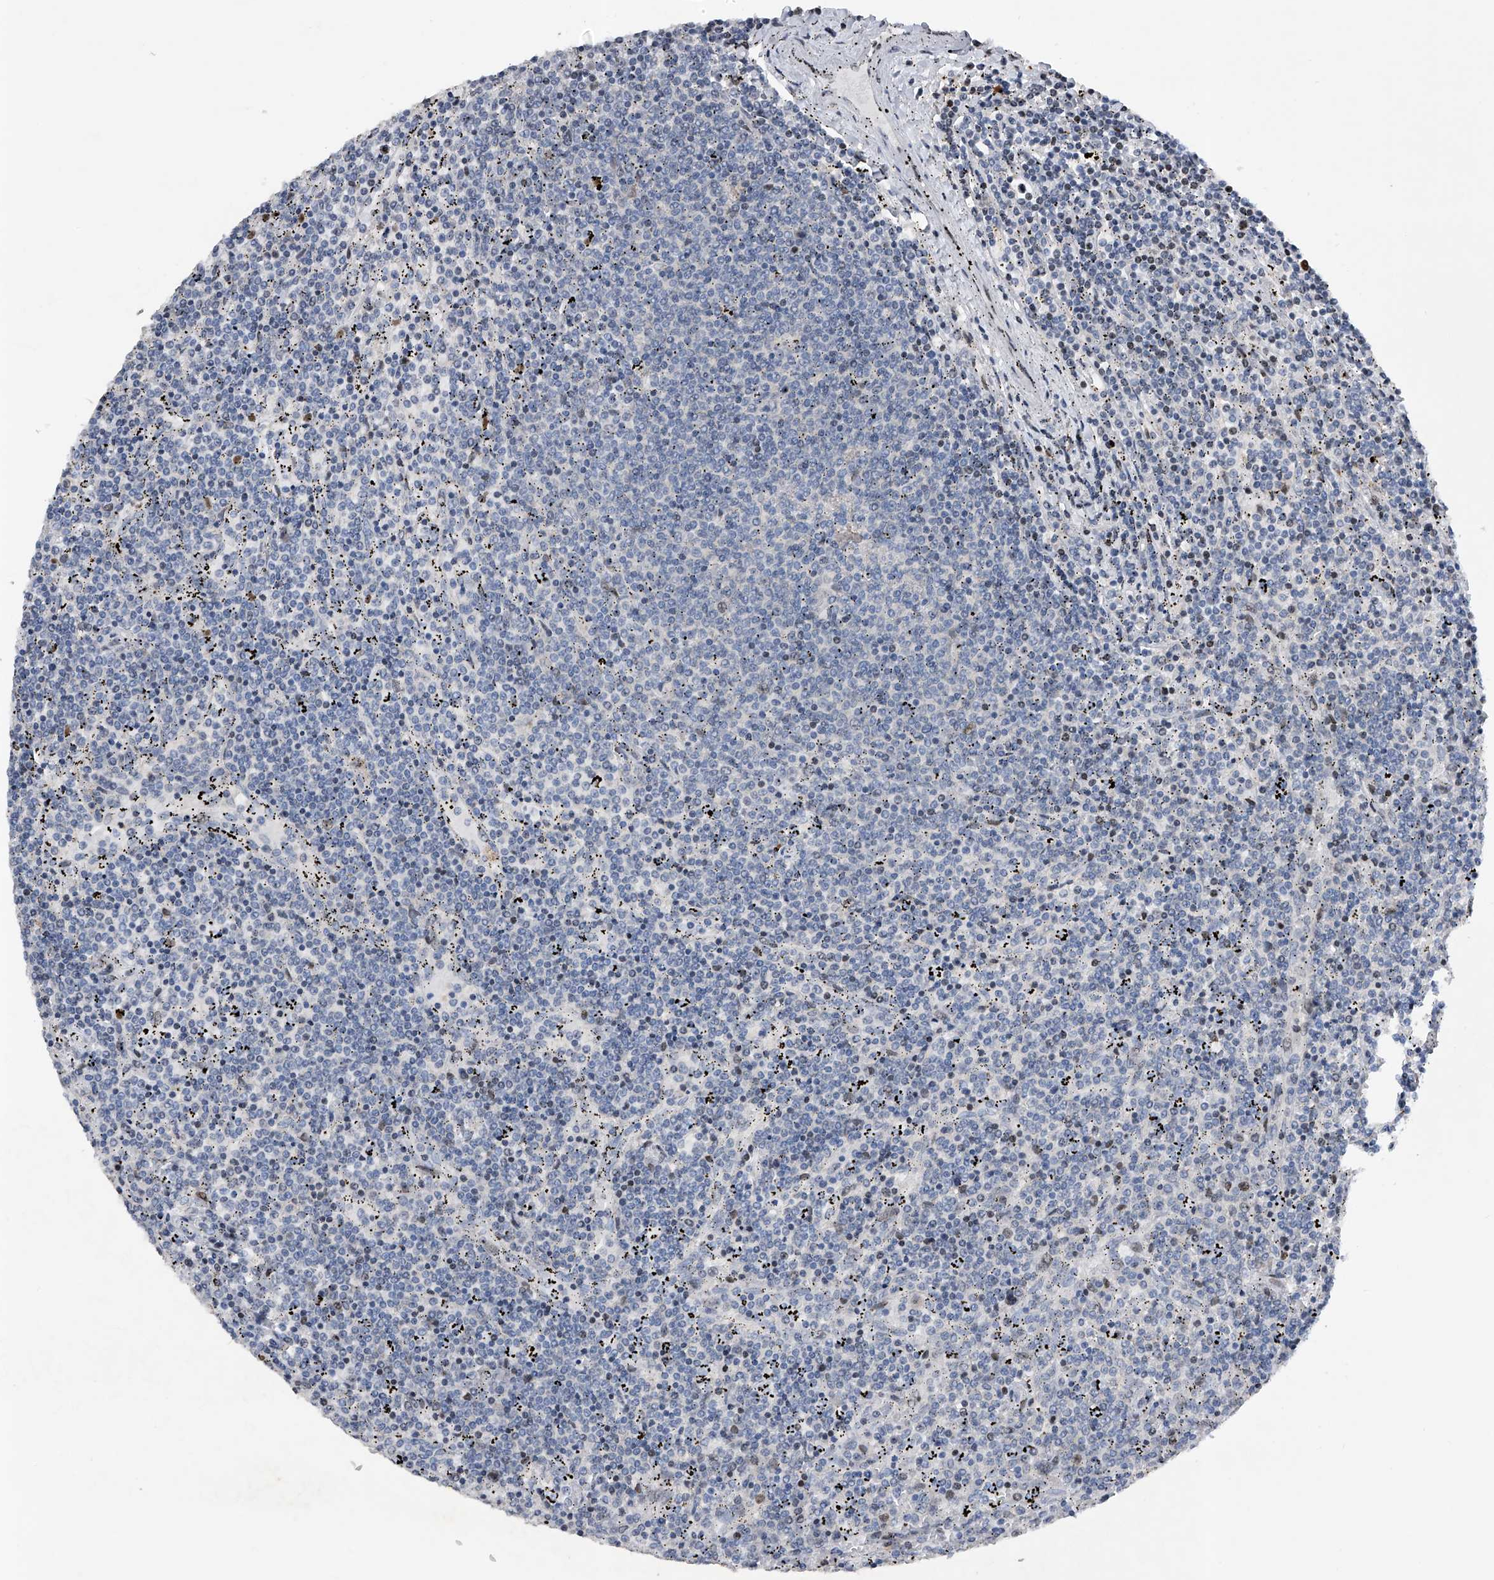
{"staining": {"intensity": "negative", "quantity": "none", "location": "none"}, "tissue": "lymphoma", "cell_type": "Tumor cells", "image_type": "cancer", "snomed": [{"axis": "morphology", "description": "Malignant lymphoma, non-Hodgkin's type, Low grade"}, {"axis": "topography", "description": "Spleen"}], "caption": "DAB (3,3'-diaminobenzidine) immunohistochemical staining of human lymphoma reveals no significant staining in tumor cells.", "gene": "RWDD2A", "patient": {"sex": "female", "age": 50}}